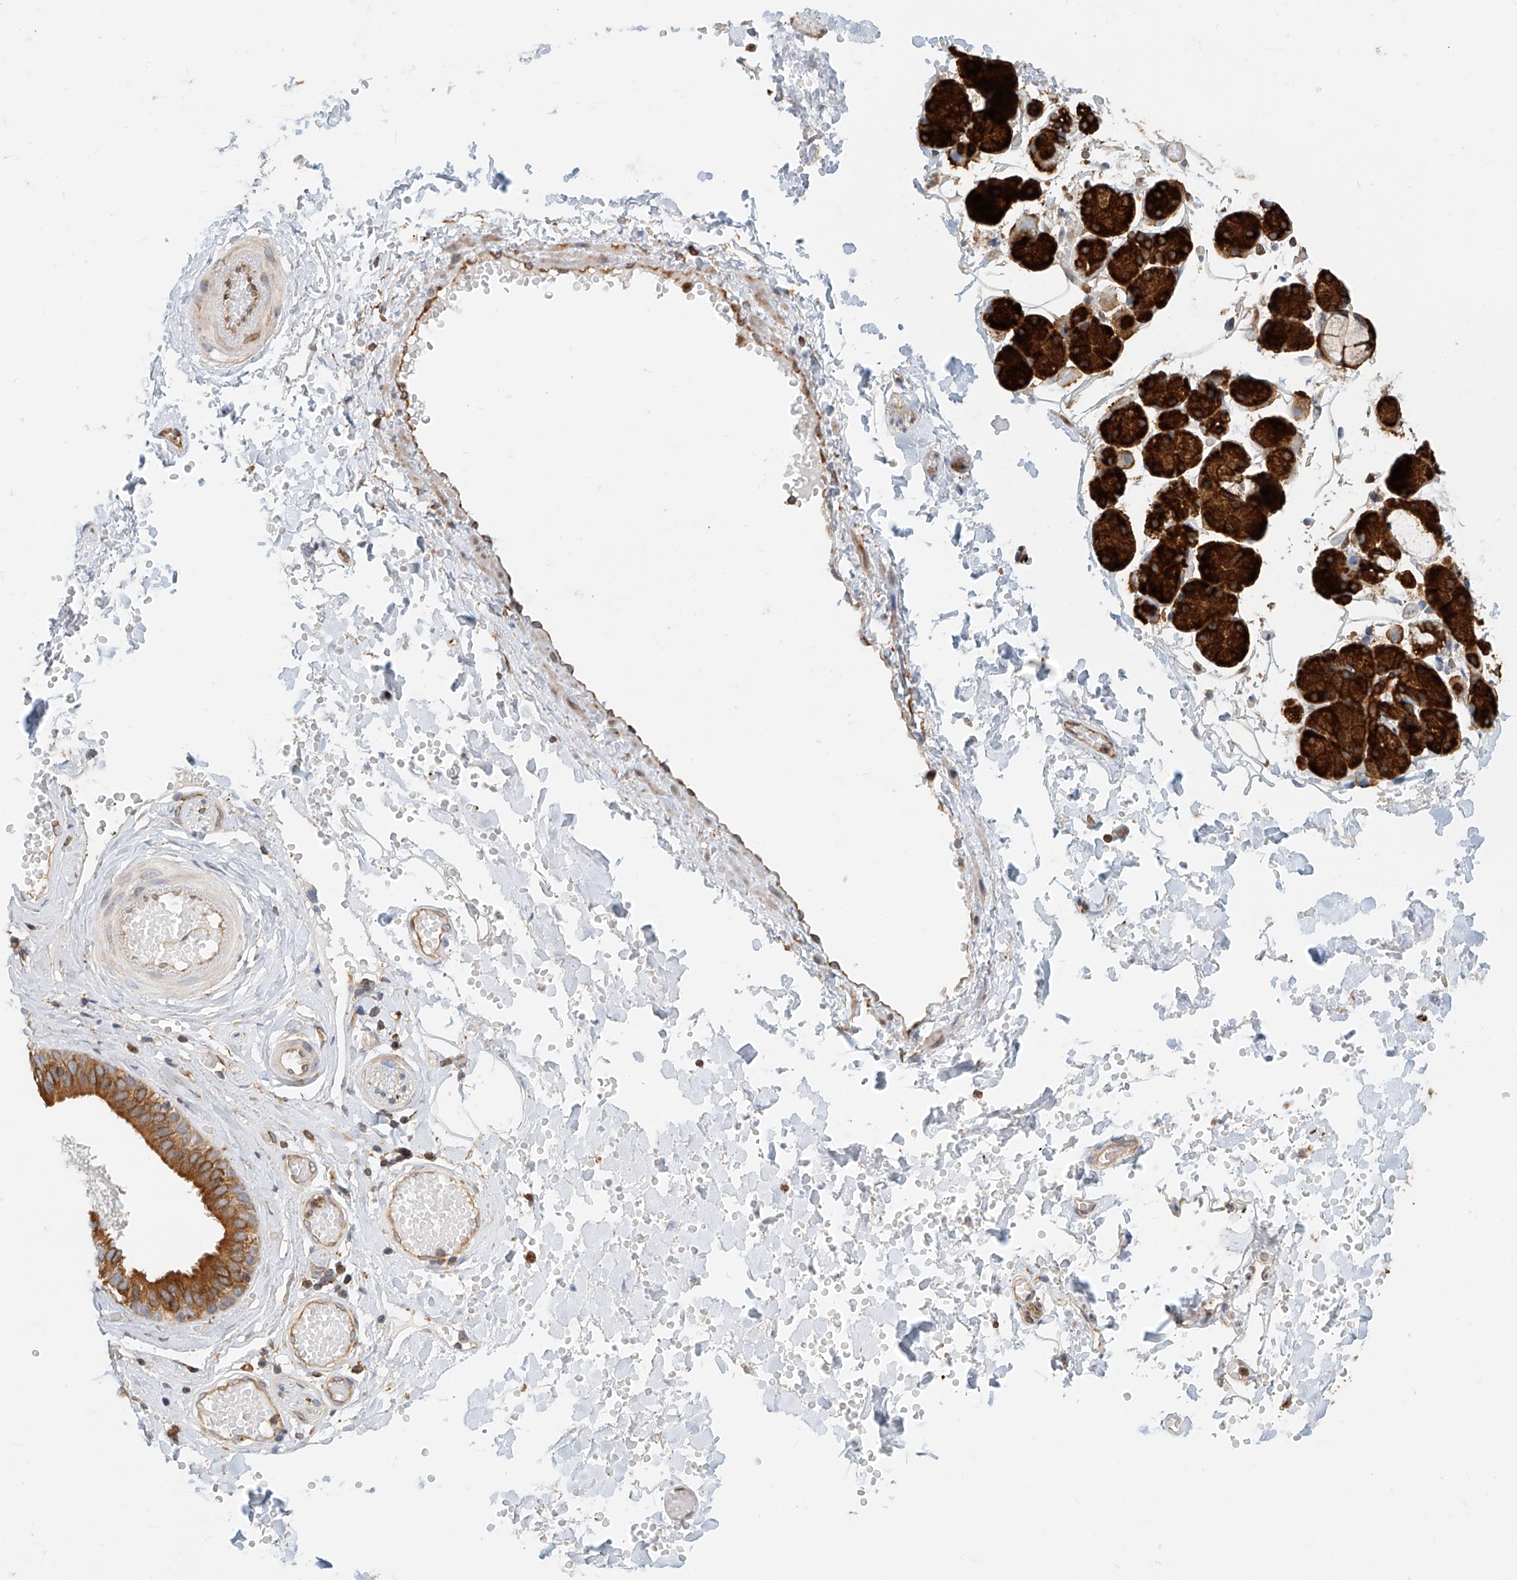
{"staining": {"intensity": "strong", "quantity": ">75%", "location": "cytoplasmic/membranous"}, "tissue": "salivary gland", "cell_type": "Glandular cells", "image_type": "normal", "snomed": [{"axis": "morphology", "description": "Normal tissue, NOS"}, {"axis": "topography", "description": "Salivary gland"}], "caption": "Immunohistochemical staining of normal salivary gland displays high levels of strong cytoplasmic/membranous positivity in approximately >75% of glandular cells. (Brightfield microscopy of DAB IHC at high magnification).", "gene": "DHRS7", "patient": {"sex": "female", "age": 33}}